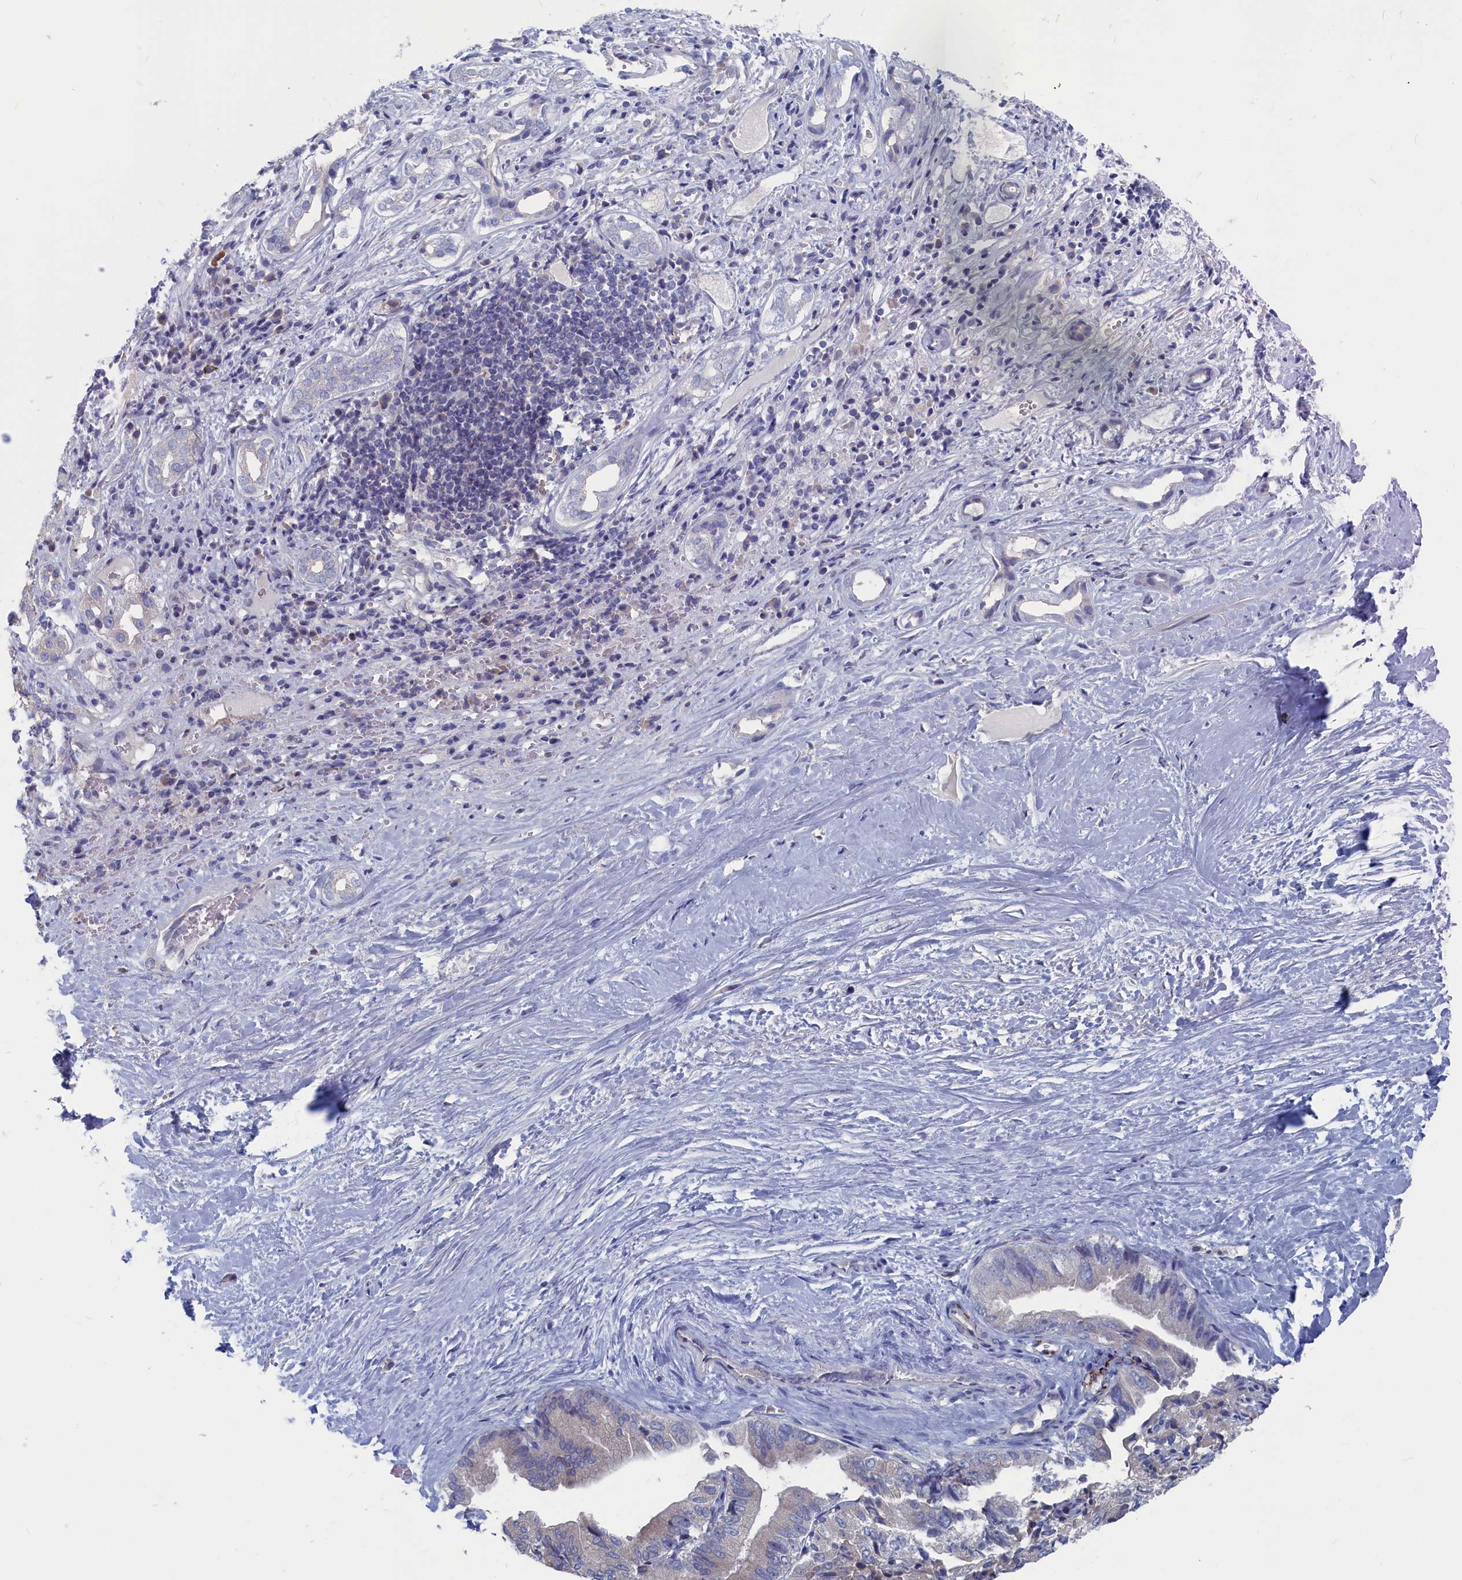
{"staining": {"intensity": "weak", "quantity": "25%-75%", "location": "cytoplasmic/membranous"}, "tissue": "liver cancer", "cell_type": "Tumor cells", "image_type": "cancer", "snomed": [{"axis": "morphology", "description": "Cholangiocarcinoma"}, {"axis": "topography", "description": "Liver"}], "caption": "Liver cholangiocarcinoma stained with a brown dye shows weak cytoplasmic/membranous positive positivity in about 25%-75% of tumor cells.", "gene": "CEND1", "patient": {"sex": "female", "age": 75}}